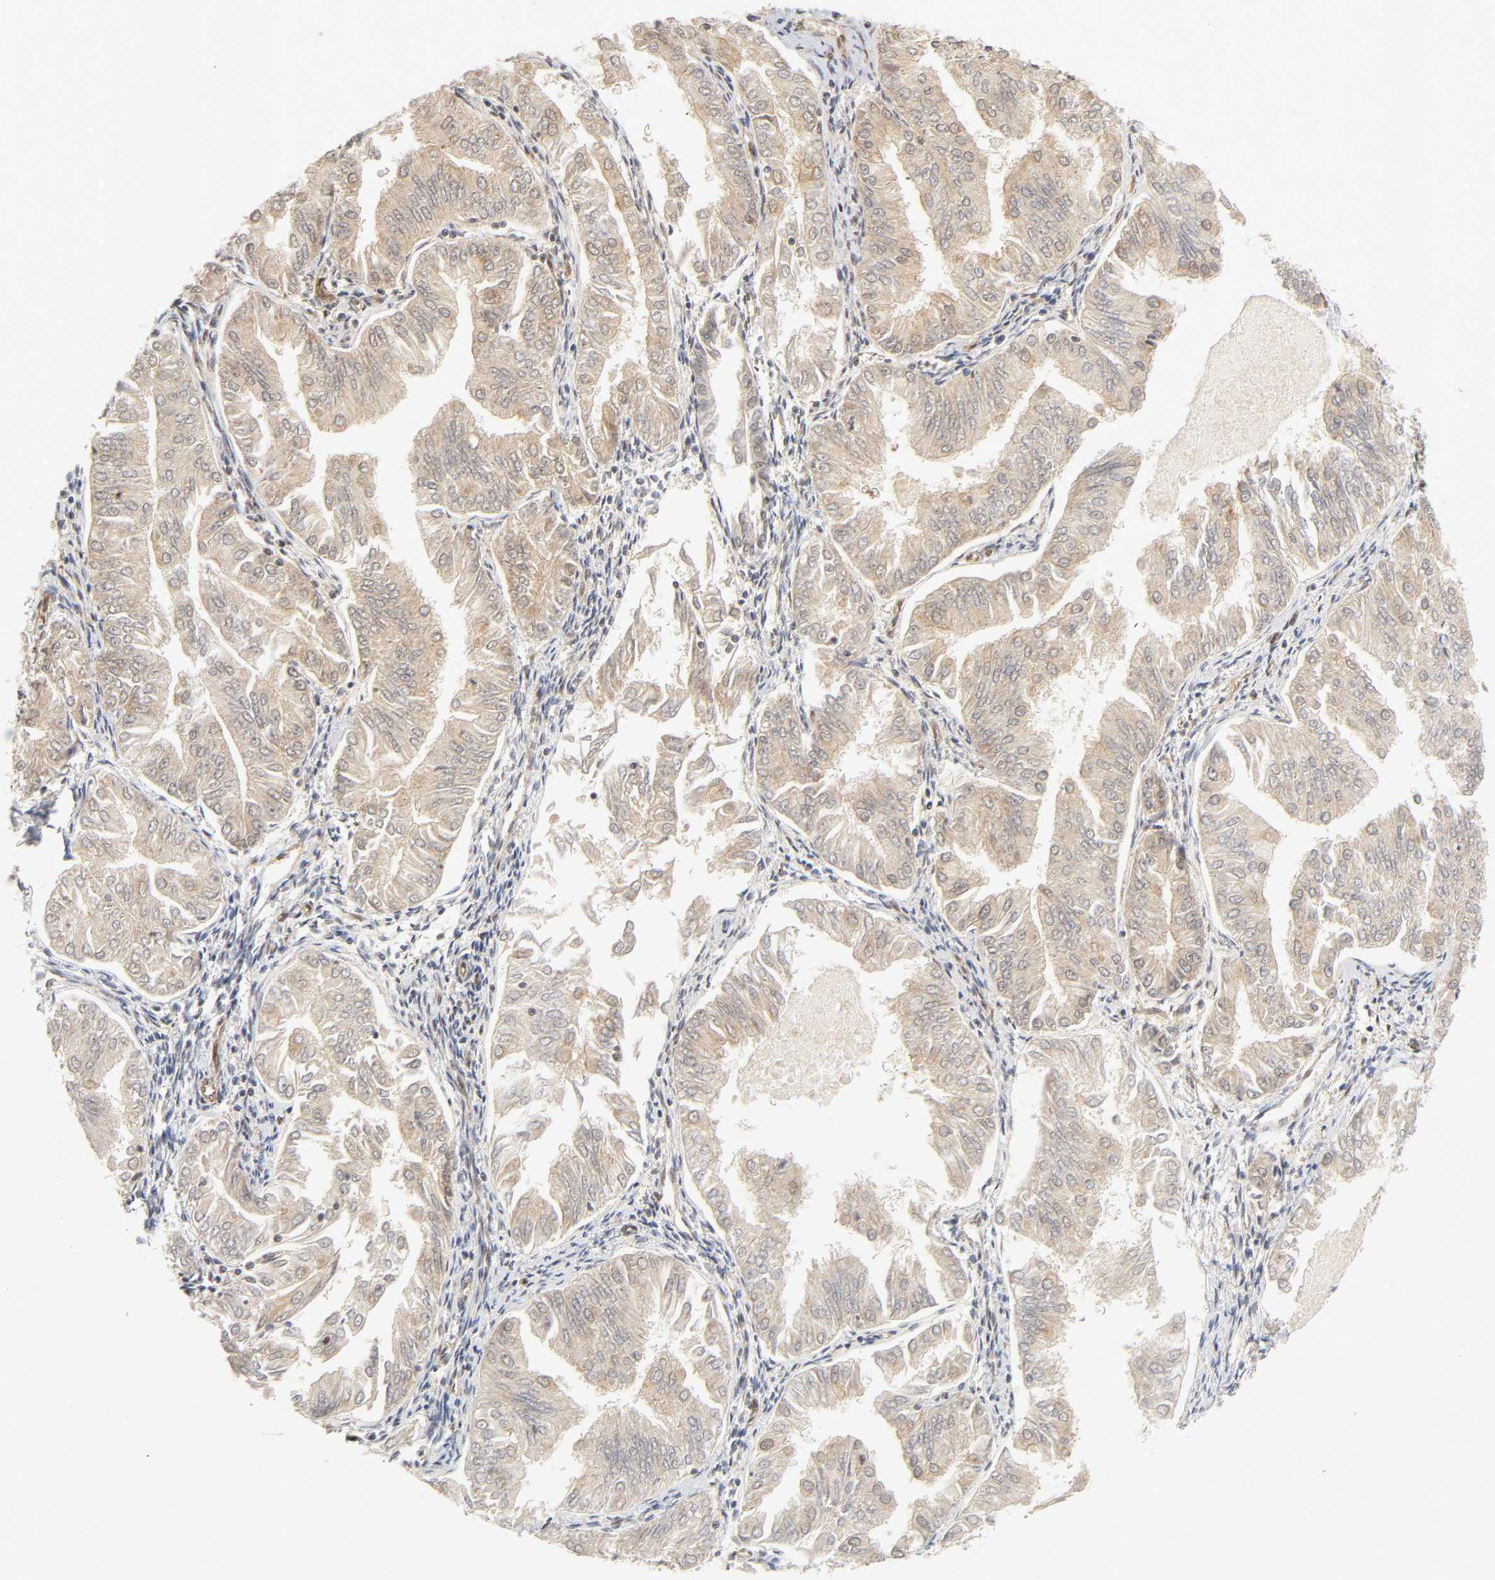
{"staining": {"intensity": "weak", "quantity": ">75%", "location": "cytoplasmic/membranous,nuclear"}, "tissue": "endometrial cancer", "cell_type": "Tumor cells", "image_type": "cancer", "snomed": [{"axis": "morphology", "description": "Adenocarcinoma, NOS"}, {"axis": "topography", "description": "Endometrium"}], "caption": "Immunohistochemistry (IHC) micrograph of human adenocarcinoma (endometrial) stained for a protein (brown), which demonstrates low levels of weak cytoplasmic/membranous and nuclear expression in approximately >75% of tumor cells.", "gene": "CDC37", "patient": {"sex": "female", "age": 53}}